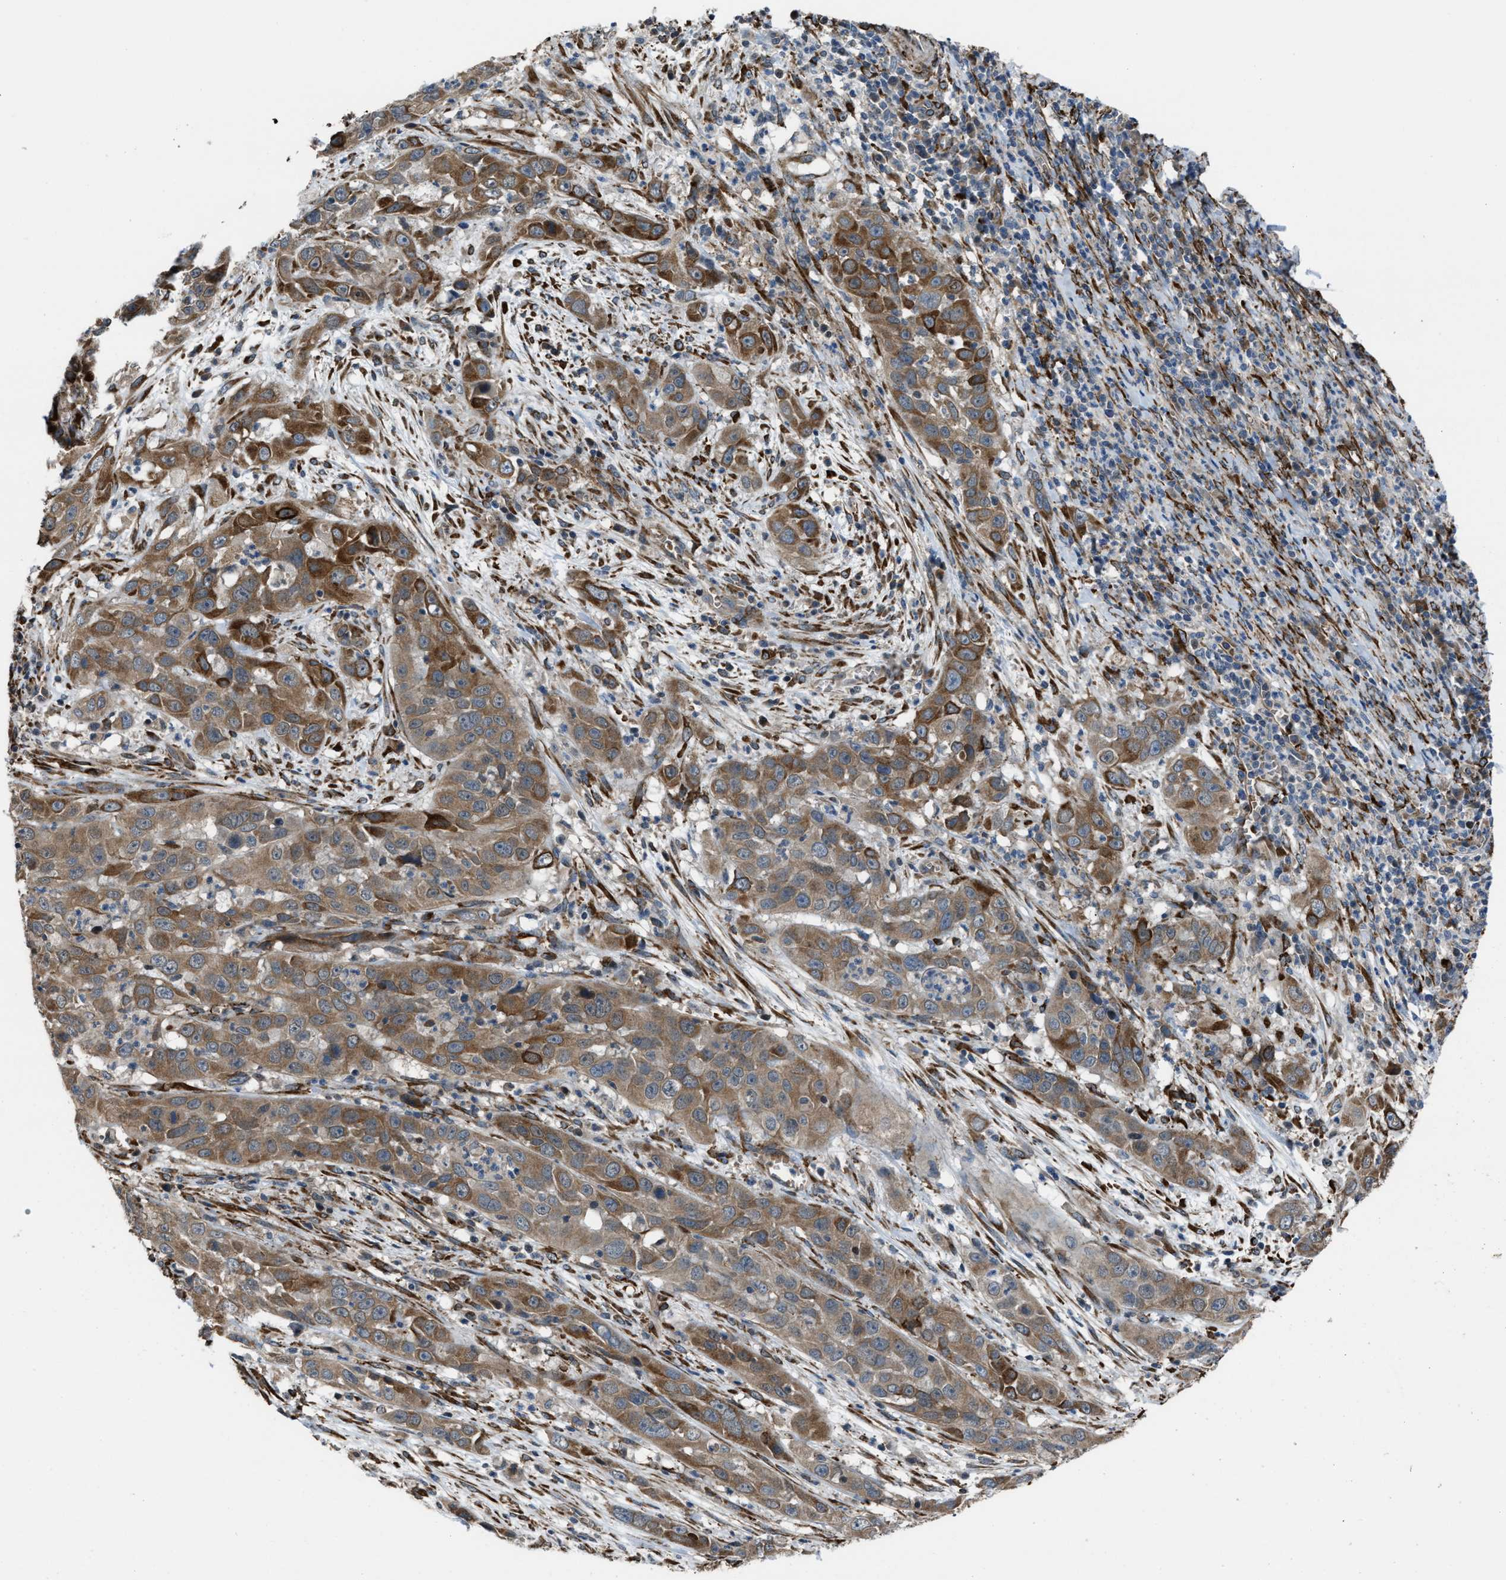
{"staining": {"intensity": "moderate", "quantity": ">75%", "location": "cytoplasmic/membranous"}, "tissue": "cervical cancer", "cell_type": "Tumor cells", "image_type": "cancer", "snomed": [{"axis": "morphology", "description": "Squamous cell carcinoma, NOS"}, {"axis": "topography", "description": "Cervix"}], "caption": "This image reveals immunohistochemistry staining of human squamous cell carcinoma (cervical), with medium moderate cytoplasmic/membranous staining in approximately >75% of tumor cells.", "gene": "SELENOM", "patient": {"sex": "female", "age": 32}}